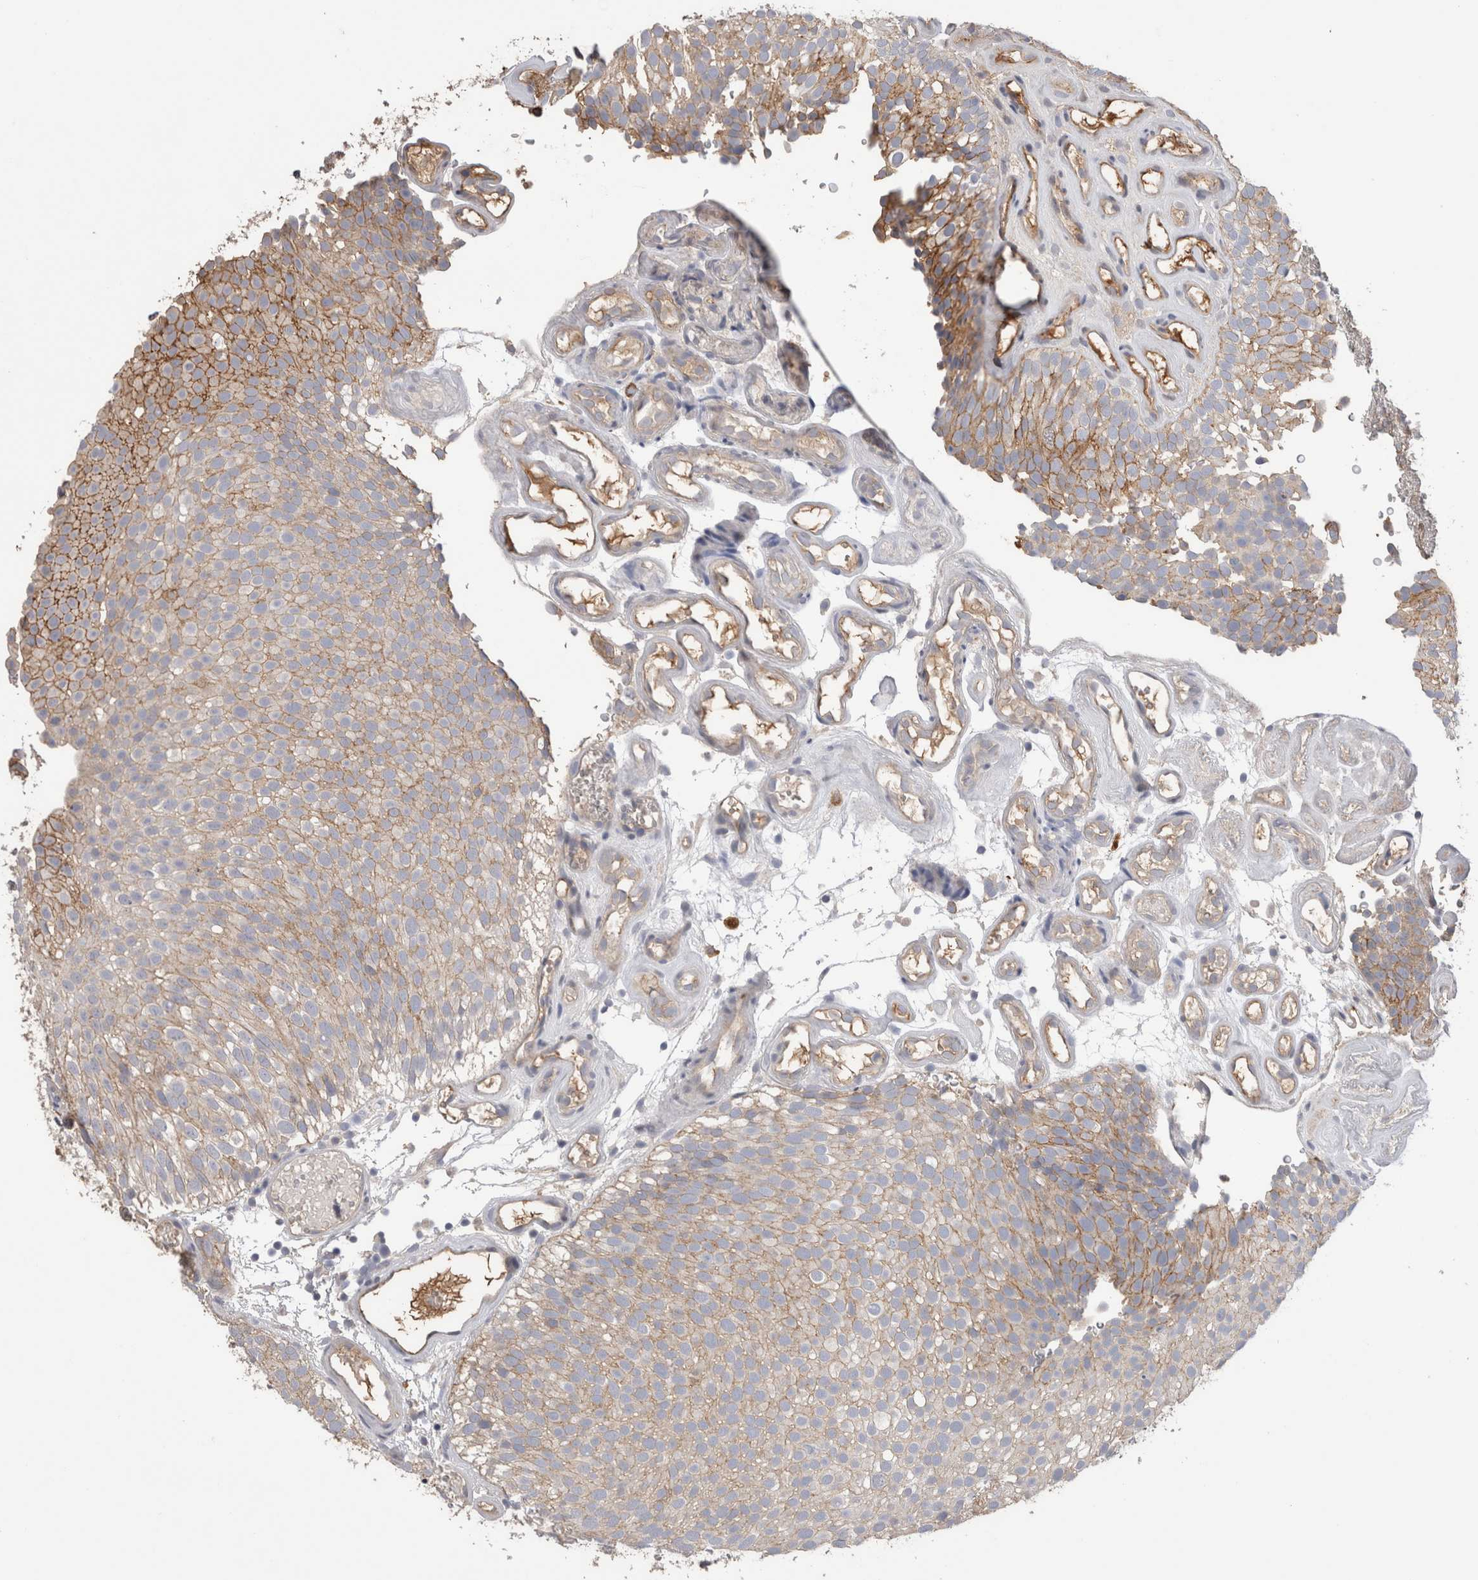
{"staining": {"intensity": "moderate", "quantity": ">75%", "location": "cytoplasmic/membranous"}, "tissue": "urothelial cancer", "cell_type": "Tumor cells", "image_type": "cancer", "snomed": [{"axis": "morphology", "description": "Urothelial carcinoma, Low grade"}, {"axis": "topography", "description": "Urinary bladder"}], "caption": "This image exhibits IHC staining of urothelial cancer, with medium moderate cytoplasmic/membranous expression in about >75% of tumor cells.", "gene": "PPP3CC", "patient": {"sex": "male", "age": 78}}